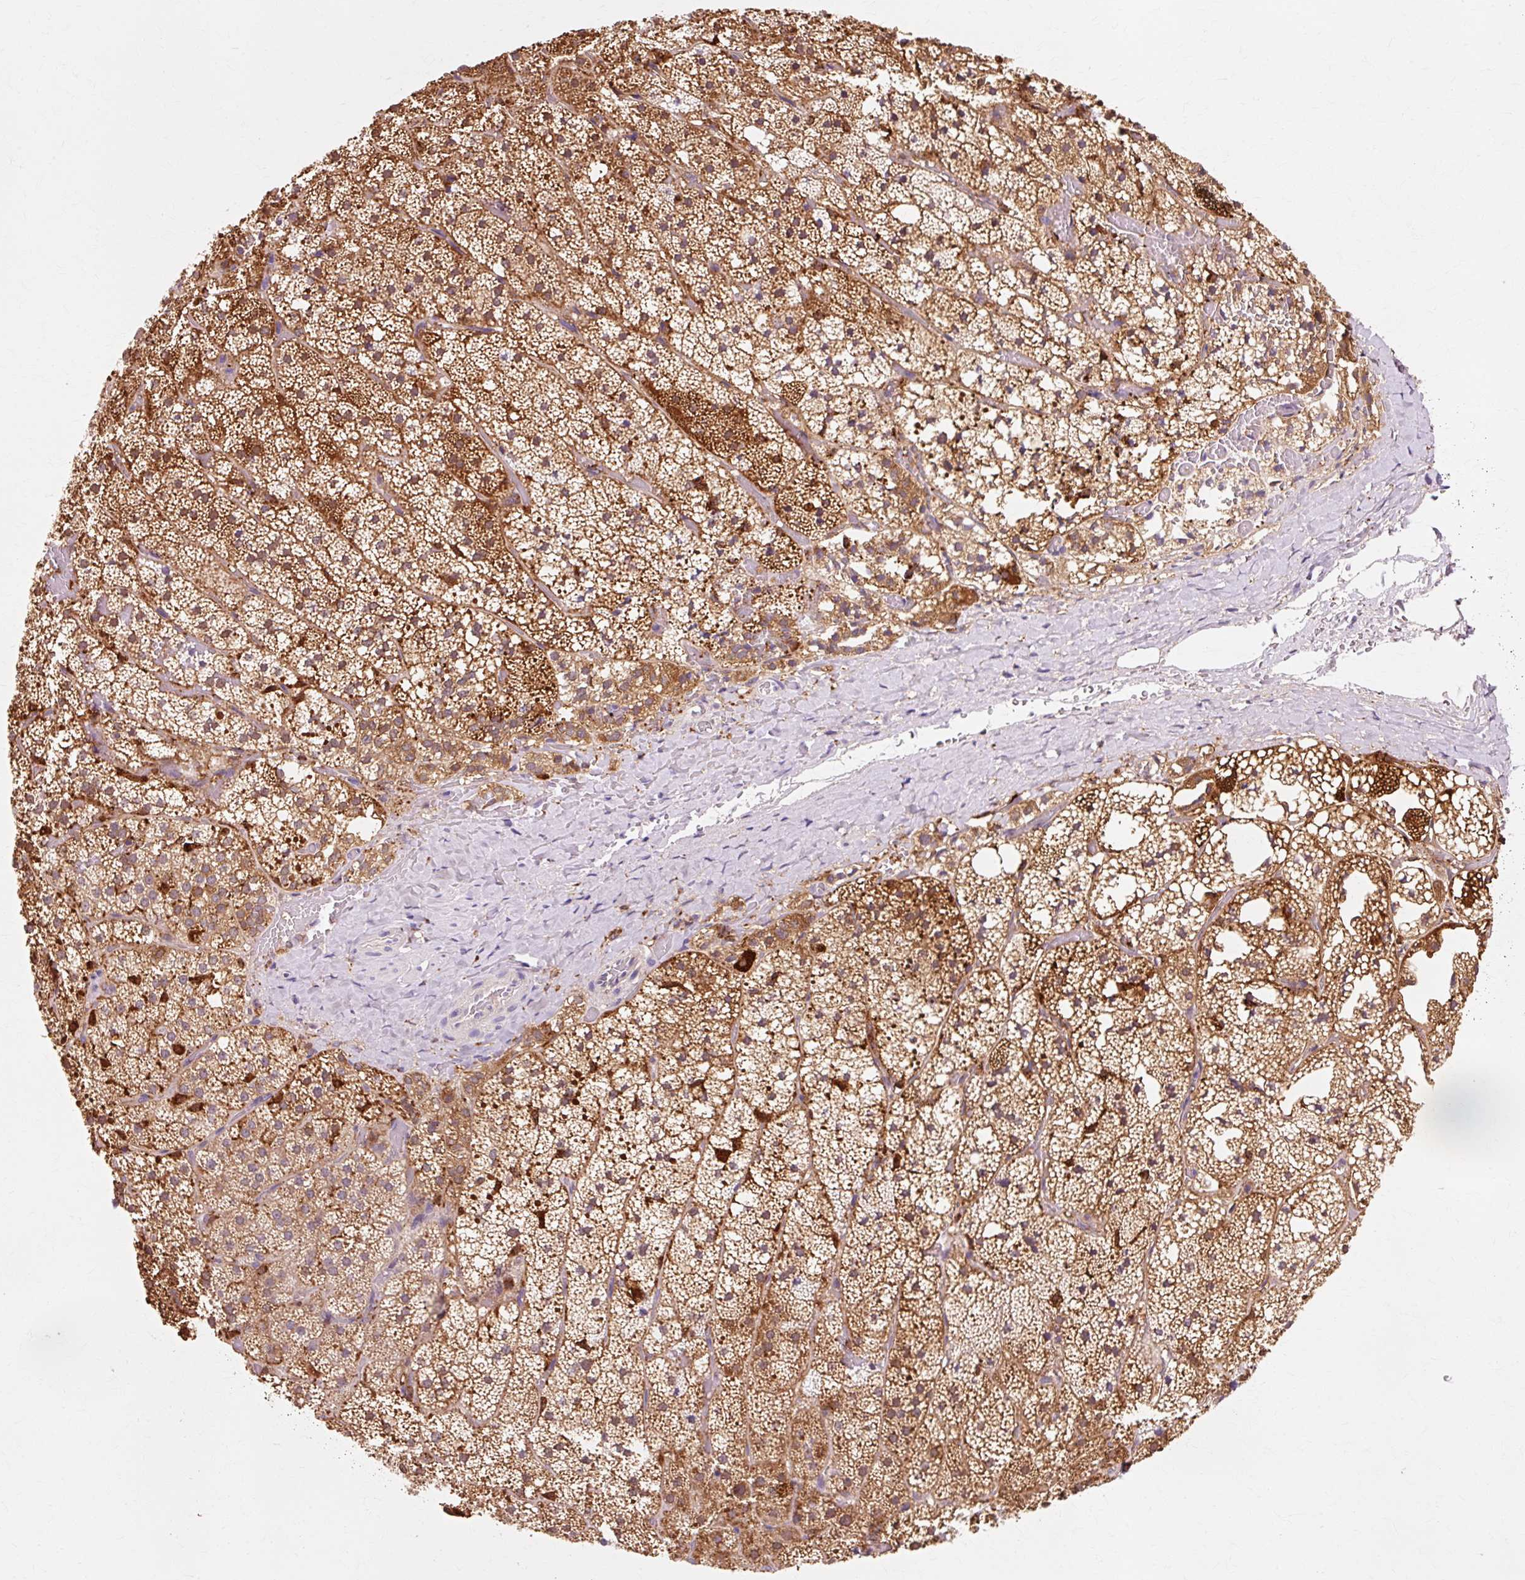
{"staining": {"intensity": "moderate", "quantity": ">75%", "location": "cytoplasmic/membranous"}, "tissue": "adrenal gland", "cell_type": "Glandular cells", "image_type": "normal", "snomed": [{"axis": "morphology", "description": "Normal tissue, NOS"}, {"axis": "topography", "description": "Adrenal gland"}], "caption": "Immunohistochemistry (IHC) image of benign adrenal gland: human adrenal gland stained using IHC exhibits medium levels of moderate protein expression localized specifically in the cytoplasmic/membranous of glandular cells, appearing as a cytoplasmic/membranous brown color.", "gene": "GPX1", "patient": {"sex": "male", "age": 53}}